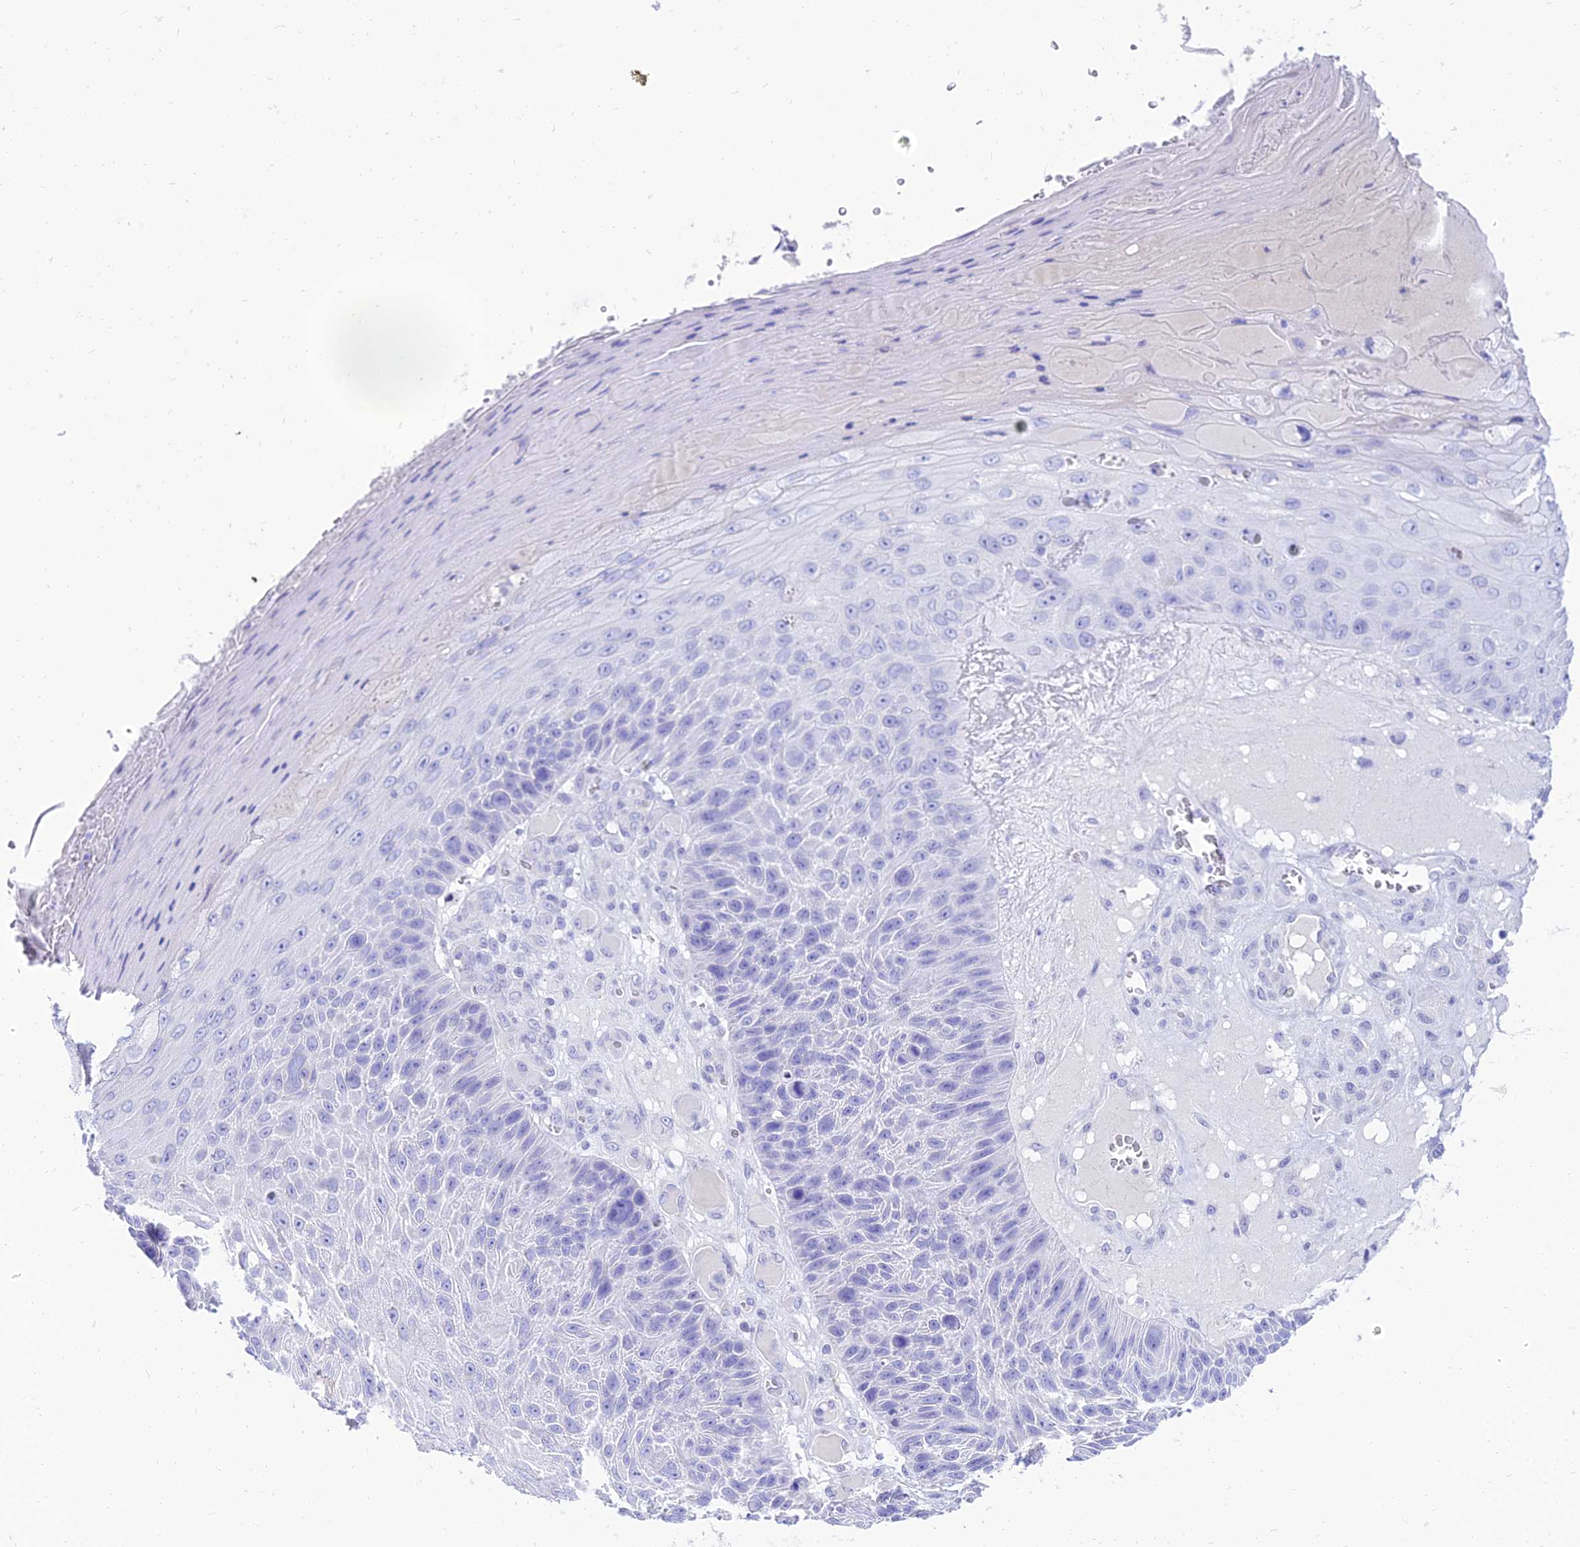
{"staining": {"intensity": "negative", "quantity": "none", "location": "none"}, "tissue": "skin cancer", "cell_type": "Tumor cells", "image_type": "cancer", "snomed": [{"axis": "morphology", "description": "Squamous cell carcinoma, NOS"}, {"axis": "topography", "description": "Skin"}], "caption": "DAB immunohistochemical staining of human skin cancer exhibits no significant positivity in tumor cells. (Immunohistochemistry, brightfield microscopy, high magnification).", "gene": "TAC3", "patient": {"sex": "female", "age": 88}}